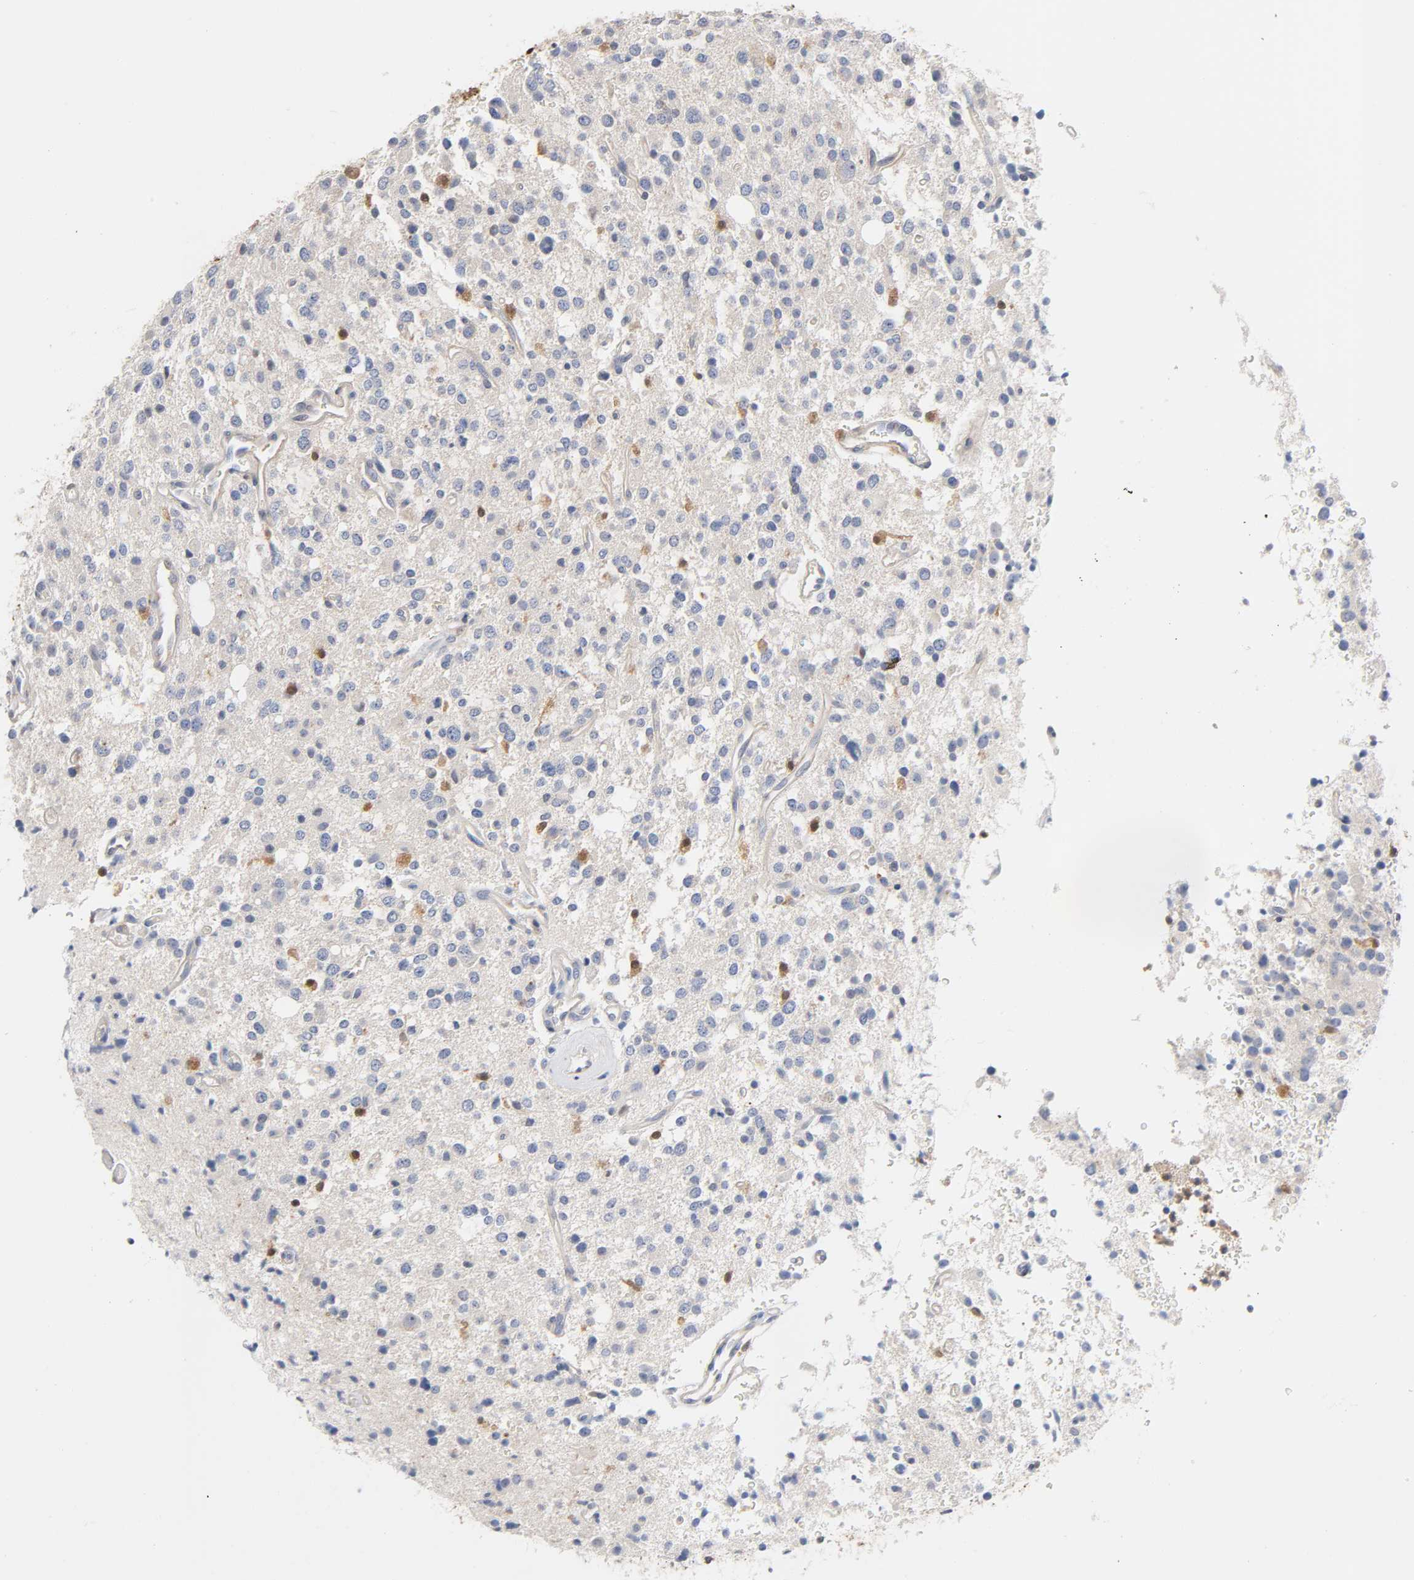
{"staining": {"intensity": "moderate", "quantity": "<25%", "location": "cytoplasmic/membranous,nuclear"}, "tissue": "glioma", "cell_type": "Tumor cells", "image_type": "cancer", "snomed": [{"axis": "morphology", "description": "Glioma, malignant, High grade"}, {"axis": "topography", "description": "Brain"}], "caption": "Approximately <25% of tumor cells in human high-grade glioma (malignant) reveal moderate cytoplasmic/membranous and nuclear protein staining as visualized by brown immunohistochemical staining.", "gene": "IL18", "patient": {"sex": "male", "age": 47}}